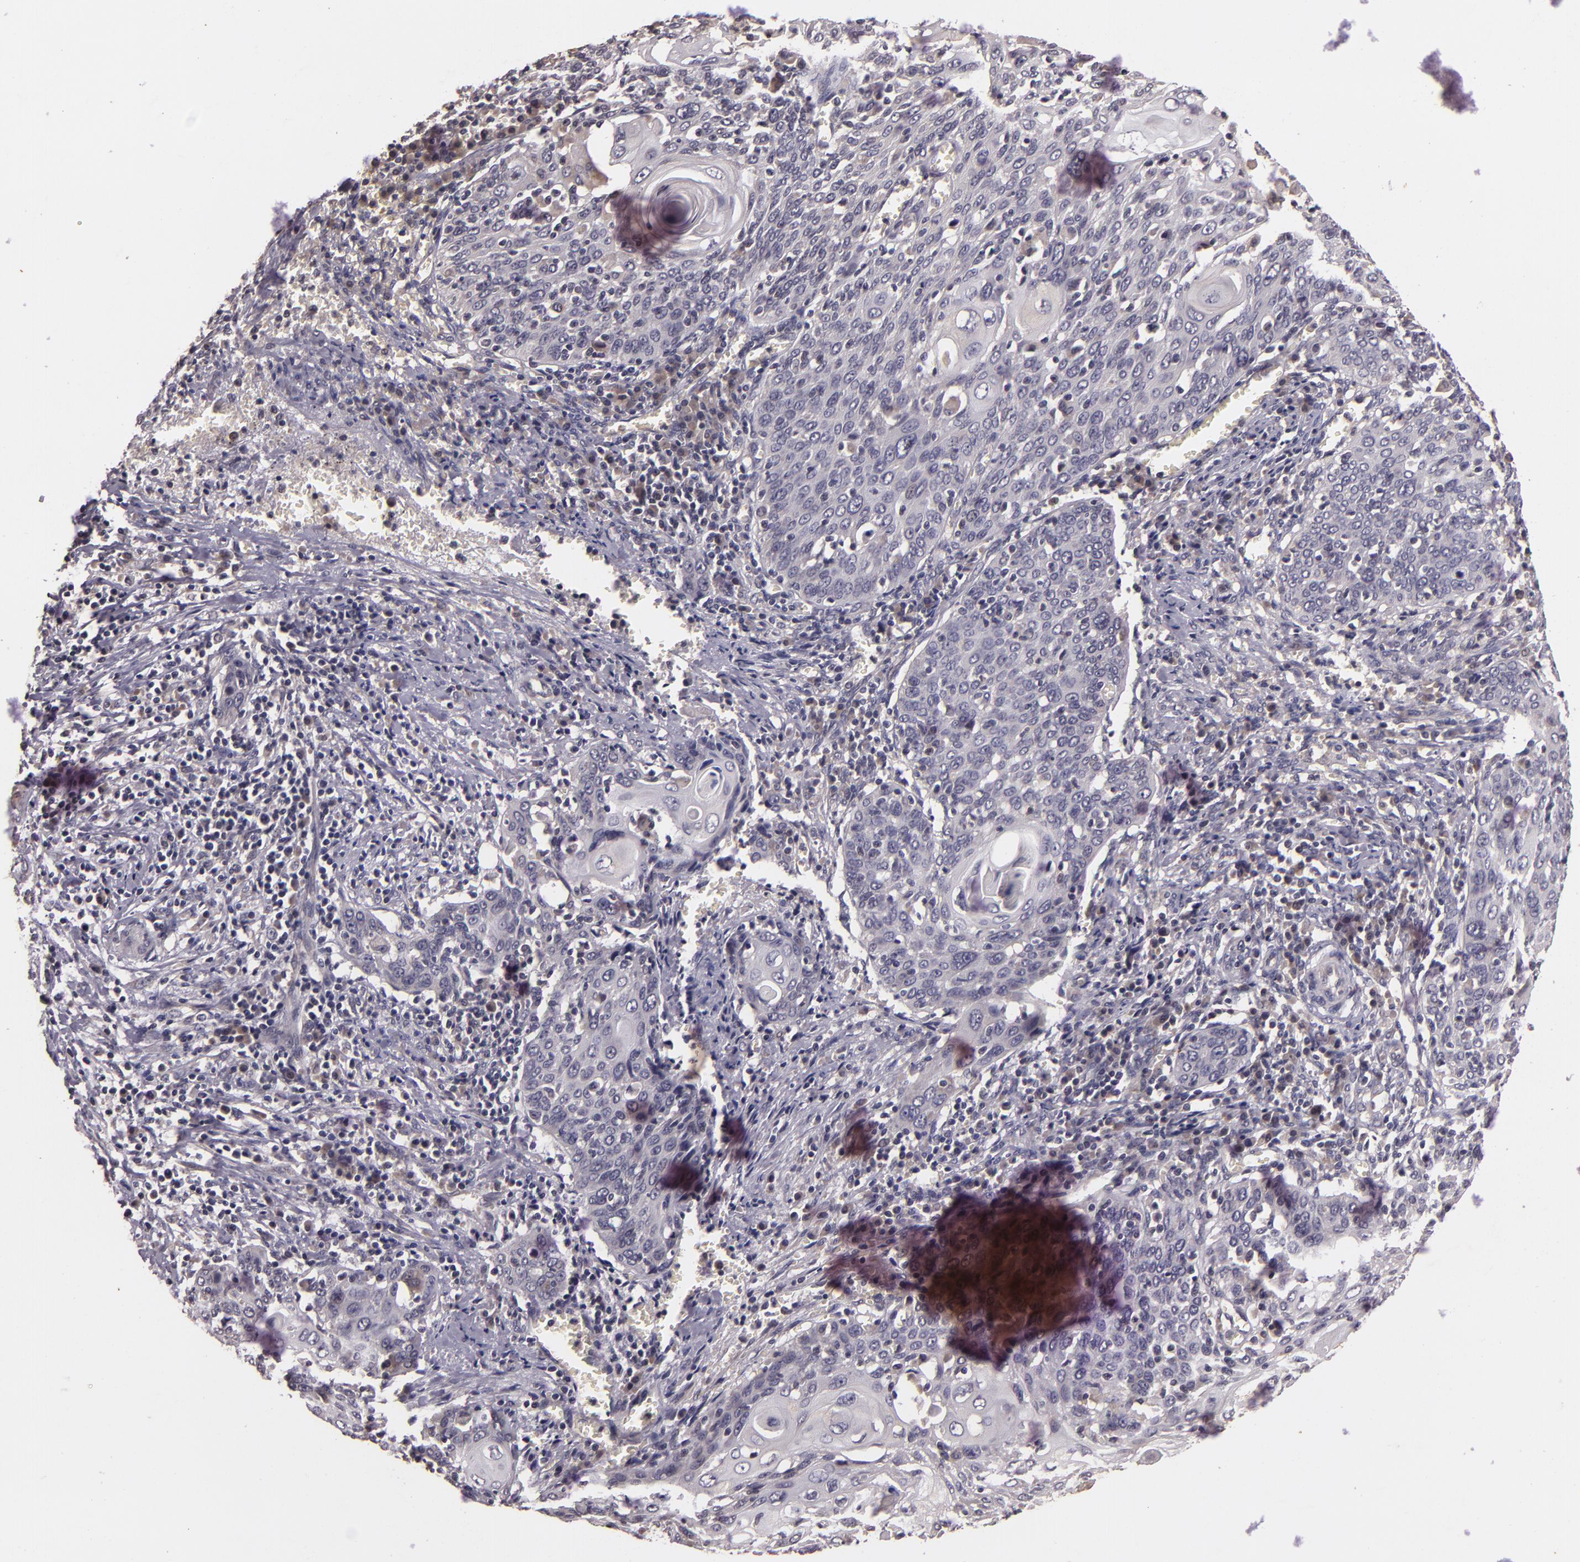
{"staining": {"intensity": "negative", "quantity": "none", "location": "none"}, "tissue": "cervical cancer", "cell_type": "Tumor cells", "image_type": "cancer", "snomed": [{"axis": "morphology", "description": "Squamous cell carcinoma, NOS"}, {"axis": "topography", "description": "Cervix"}], "caption": "Tumor cells are negative for protein expression in human squamous cell carcinoma (cervical). The staining is performed using DAB (3,3'-diaminobenzidine) brown chromogen with nuclei counter-stained in using hematoxylin.", "gene": "TFF1", "patient": {"sex": "female", "age": 54}}